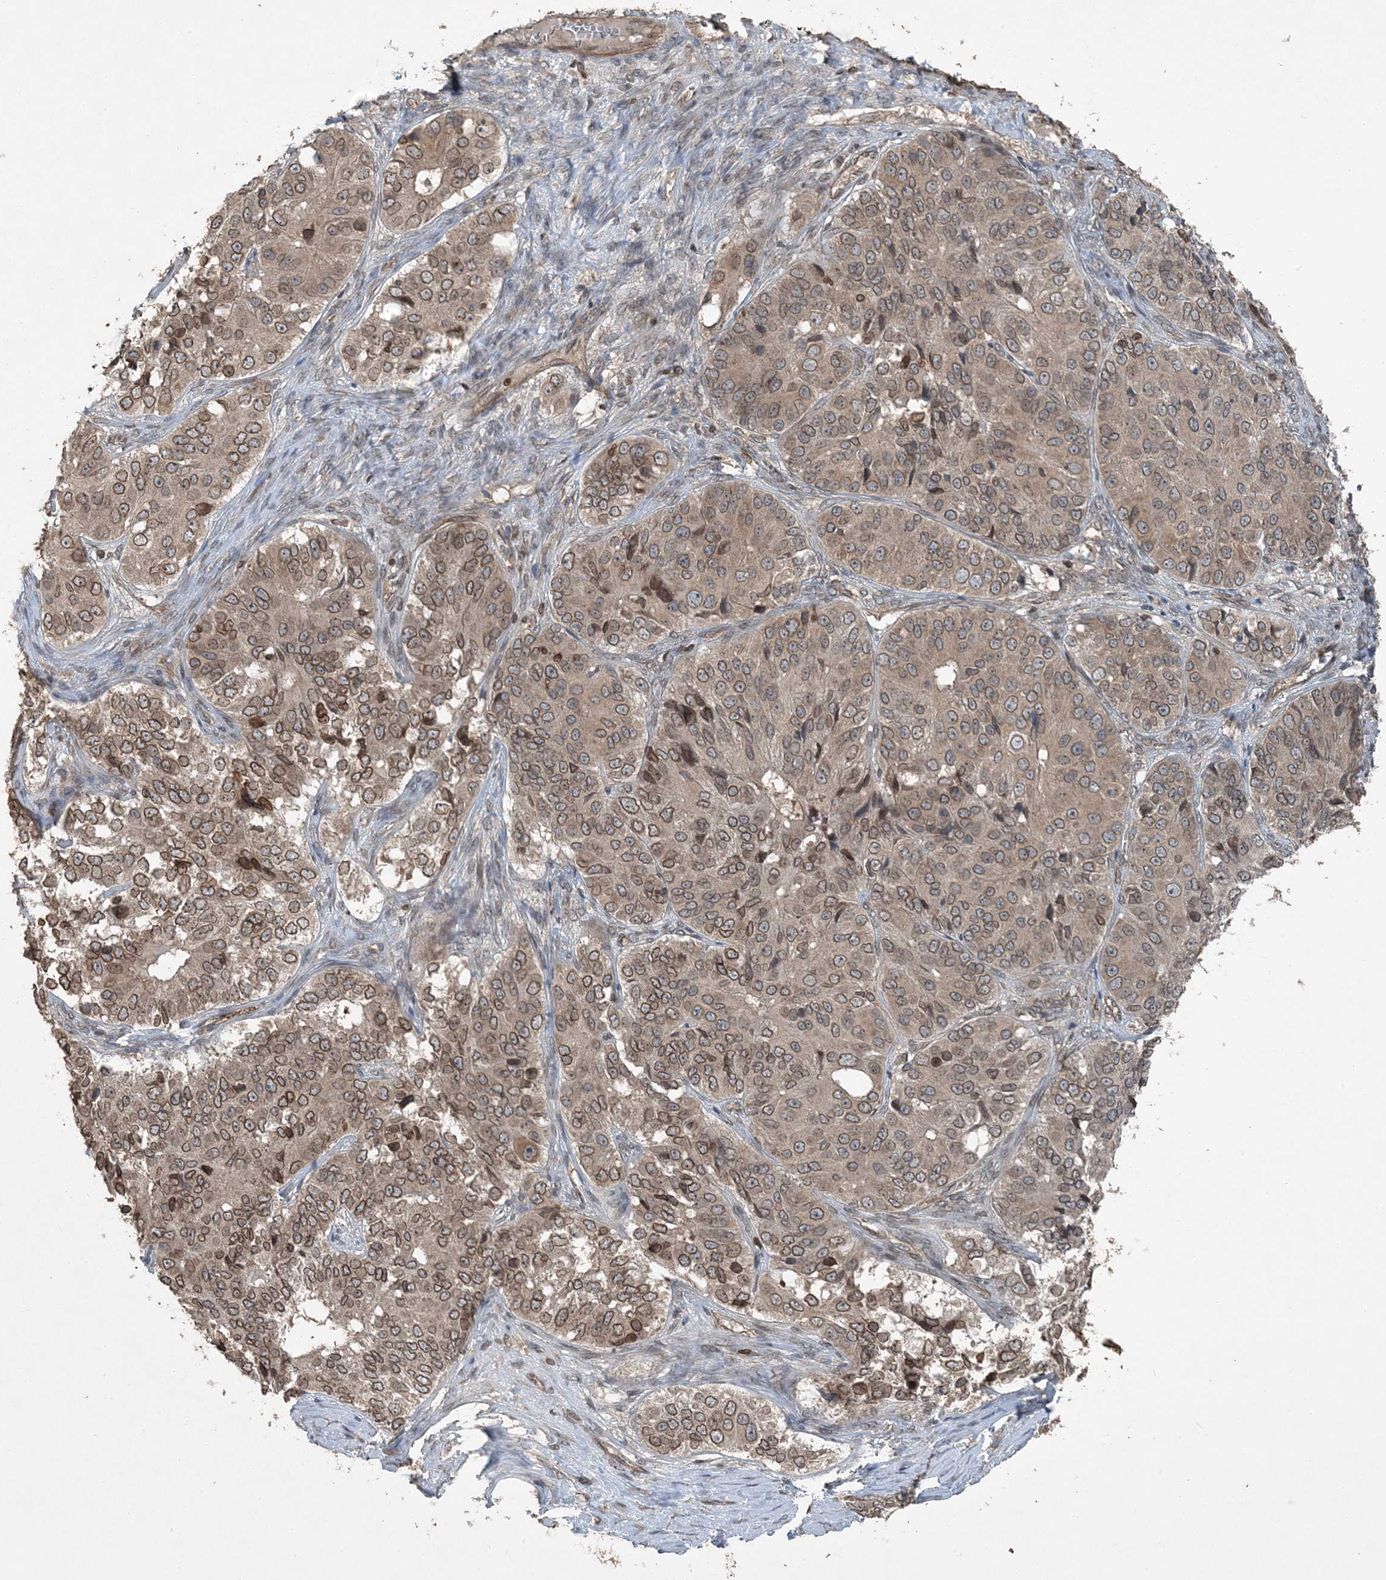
{"staining": {"intensity": "moderate", "quantity": ">75%", "location": "cytoplasmic/membranous,nuclear"}, "tissue": "ovarian cancer", "cell_type": "Tumor cells", "image_type": "cancer", "snomed": [{"axis": "morphology", "description": "Carcinoma, endometroid"}, {"axis": "topography", "description": "Ovary"}], "caption": "An image of human ovarian cancer (endometroid carcinoma) stained for a protein shows moderate cytoplasmic/membranous and nuclear brown staining in tumor cells.", "gene": "ZFAND2B", "patient": {"sex": "female", "age": 51}}